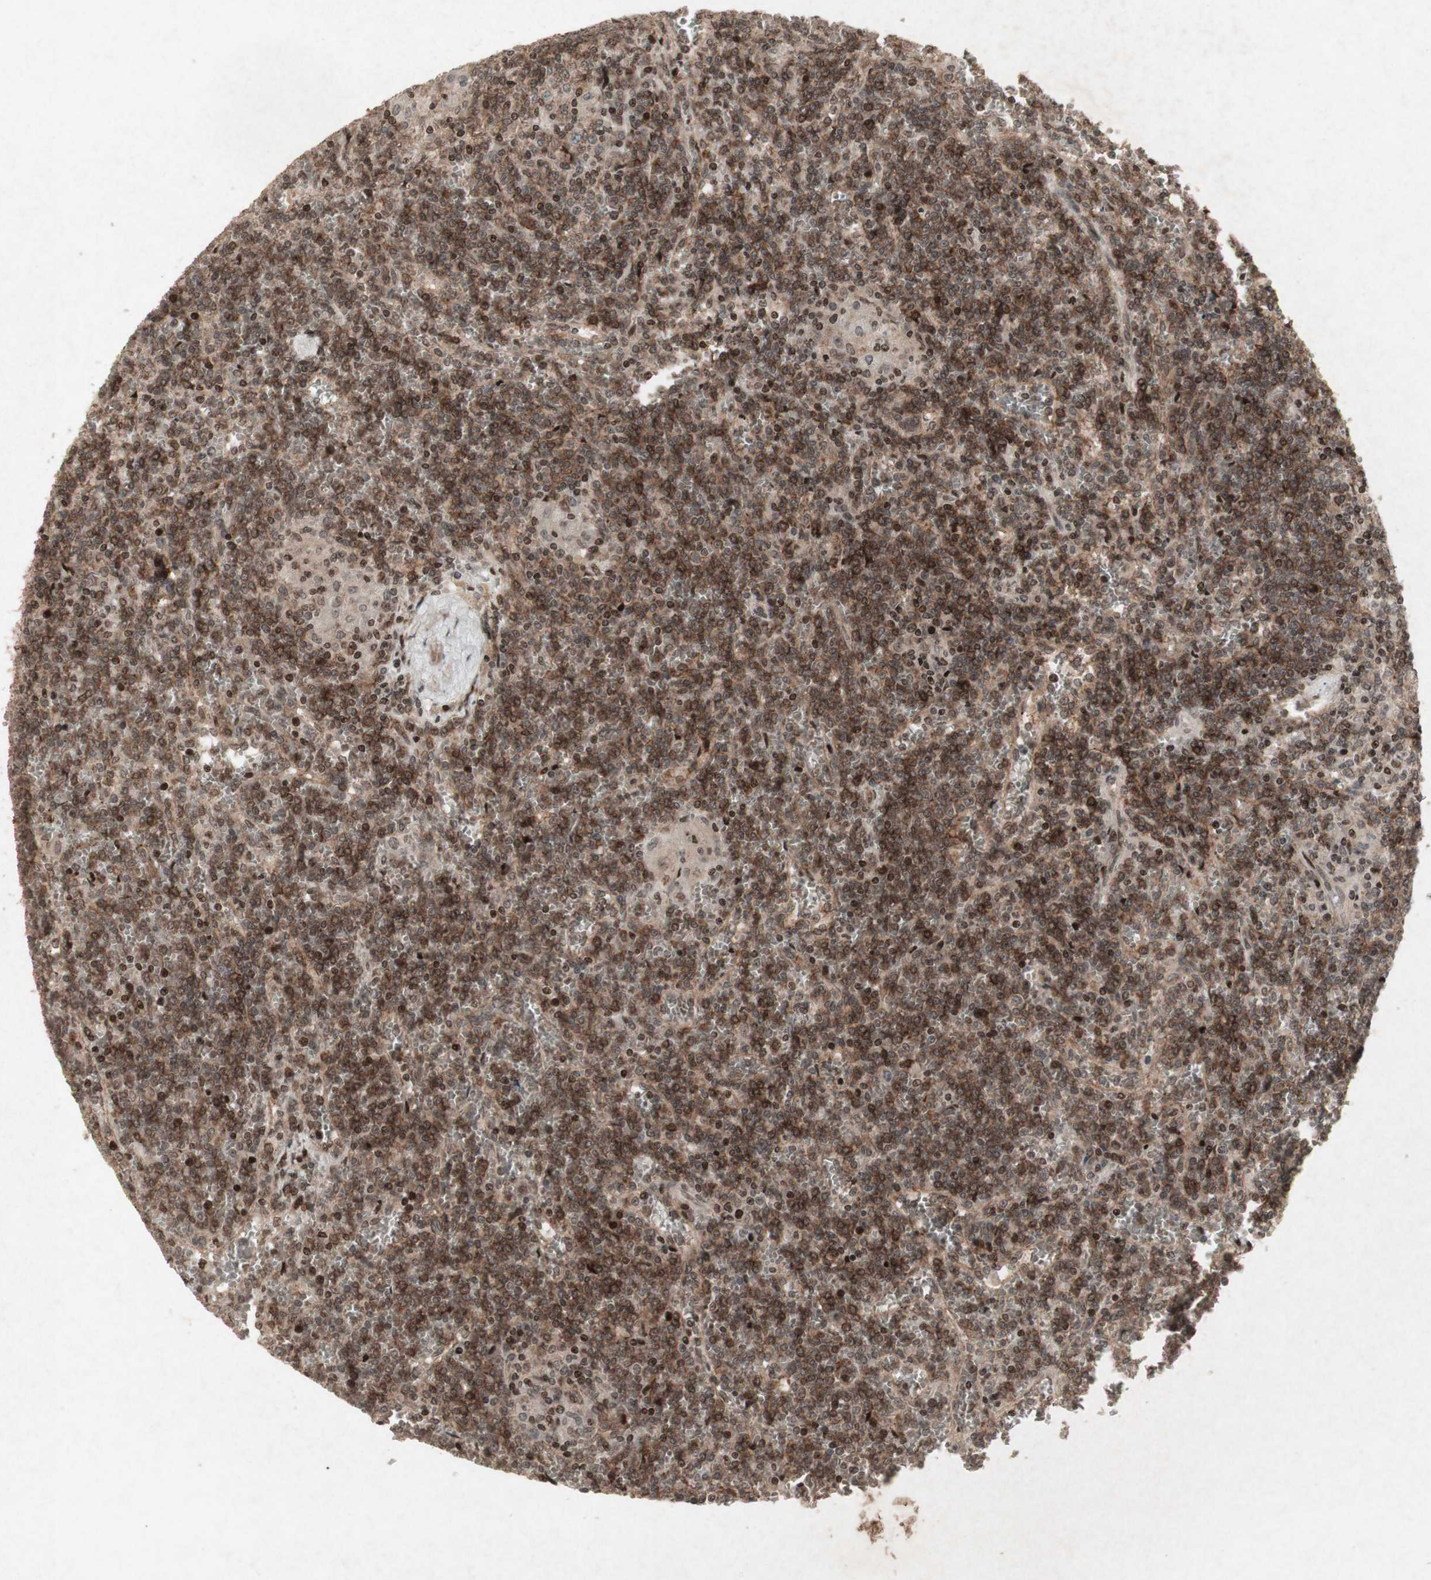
{"staining": {"intensity": "moderate", "quantity": ">75%", "location": "cytoplasmic/membranous,nuclear"}, "tissue": "lymphoma", "cell_type": "Tumor cells", "image_type": "cancer", "snomed": [{"axis": "morphology", "description": "Malignant lymphoma, non-Hodgkin's type, Low grade"}, {"axis": "topography", "description": "Spleen"}], "caption": "Immunohistochemical staining of lymphoma demonstrates moderate cytoplasmic/membranous and nuclear protein positivity in about >75% of tumor cells. Nuclei are stained in blue.", "gene": "PLXNA1", "patient": {"sex": "female", "age": 19}}